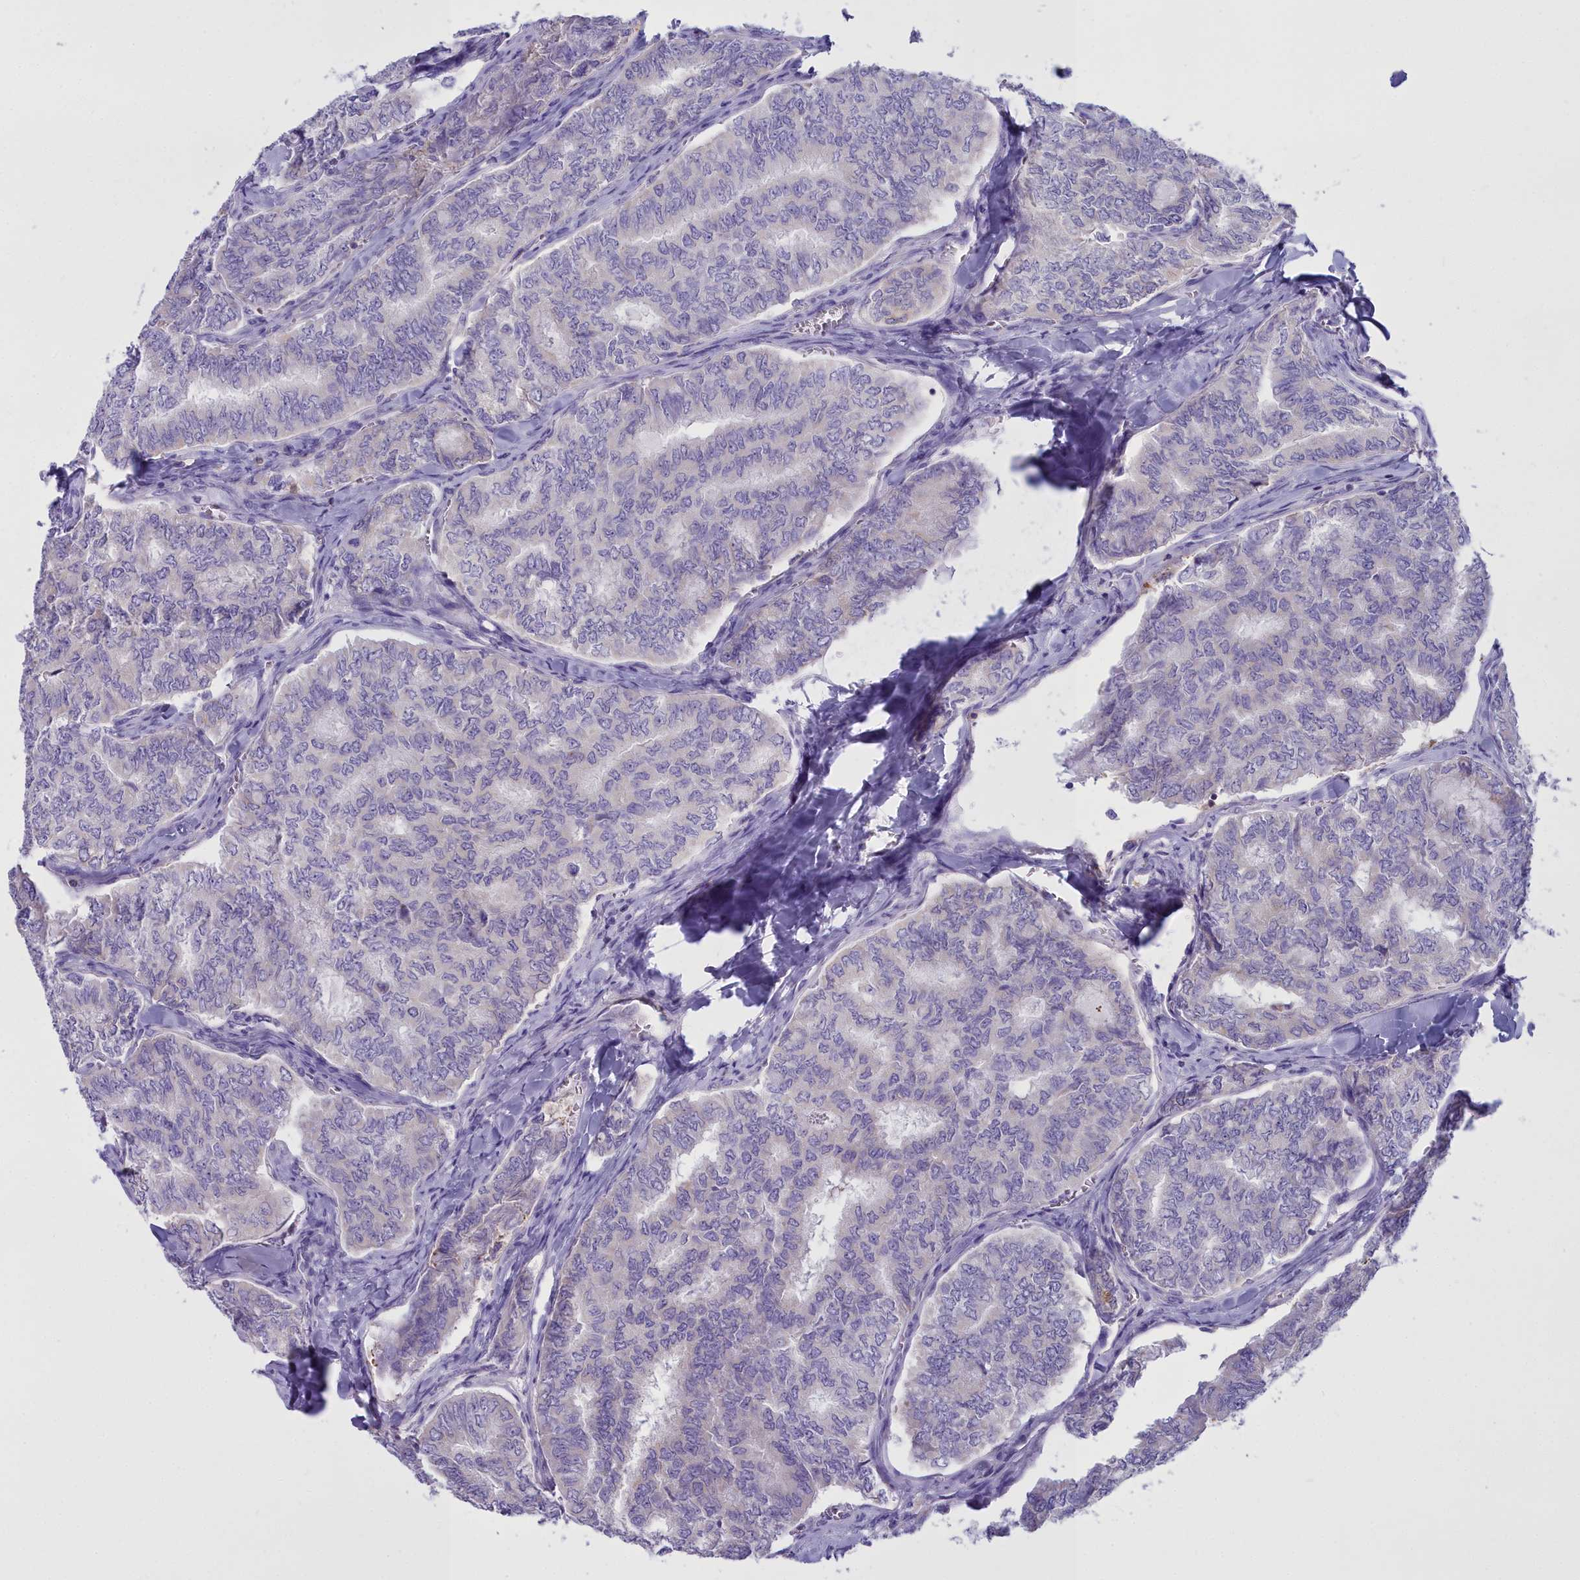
{"staining": {"intensity": "negative", "quantity": "none", "location": "none"}, "tissue": "thyroid cancer", "cell_type": "Tumor cells", "image_type": "cancer", "snomed": [{"axis": "morphology", "description": "Papillary adenocarcinoma, NOS"}, {"axis": "topography", "description": "Thyroid gland"}], "caption": "A histopathology image of thyroid cancer (papillary adenocarcinoma) stained for a protein exhibits no brown staining in tumor cells.", "gene": "CD5", "patient": {"sex": "female", "age": 35}}